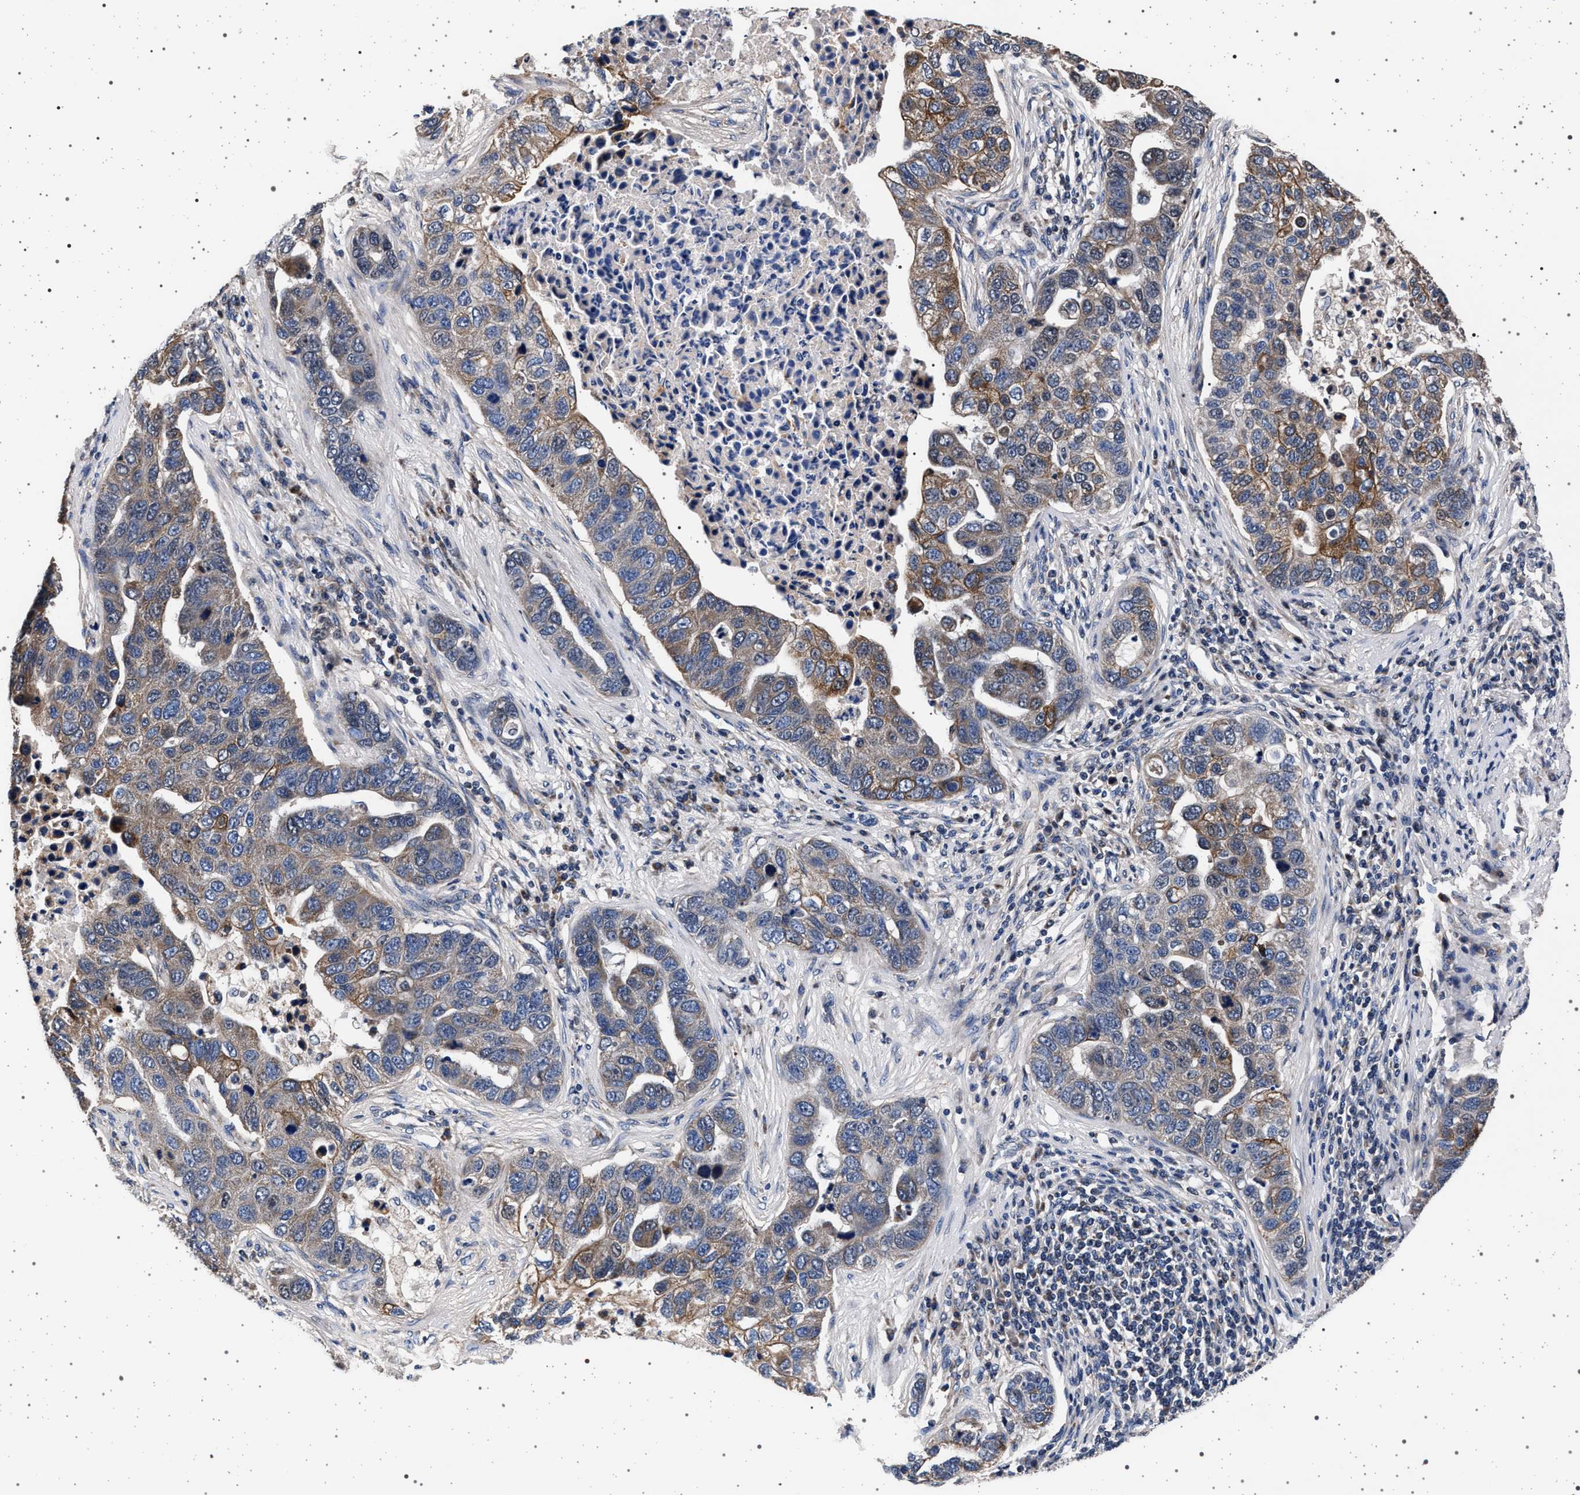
{"staining": {"intensity": "moderate", "quantity": "25%-75%", "location": "cytoplasmic/membranous"}, "tissue": "pancreatic cancer", "cell_type": "Tumor cells", "image_type": "cancer", "snomed": [{"axis": "morphology", "description": "Adenocarcinoma, NOS"}, {"axis": "topography", "description": "Pancreas"}], "caption": "Immunohistochemistry (IHC) image of adenocarcinoma (pancreatic) stained for a protein (brown), which demonstrates medium levels of moderate cytoplasmic/membranous positivity in approximately 25%-75% of tumor cells.", "gene": "MAP3K2", "patient": {"sex": "female", "age": 61}}